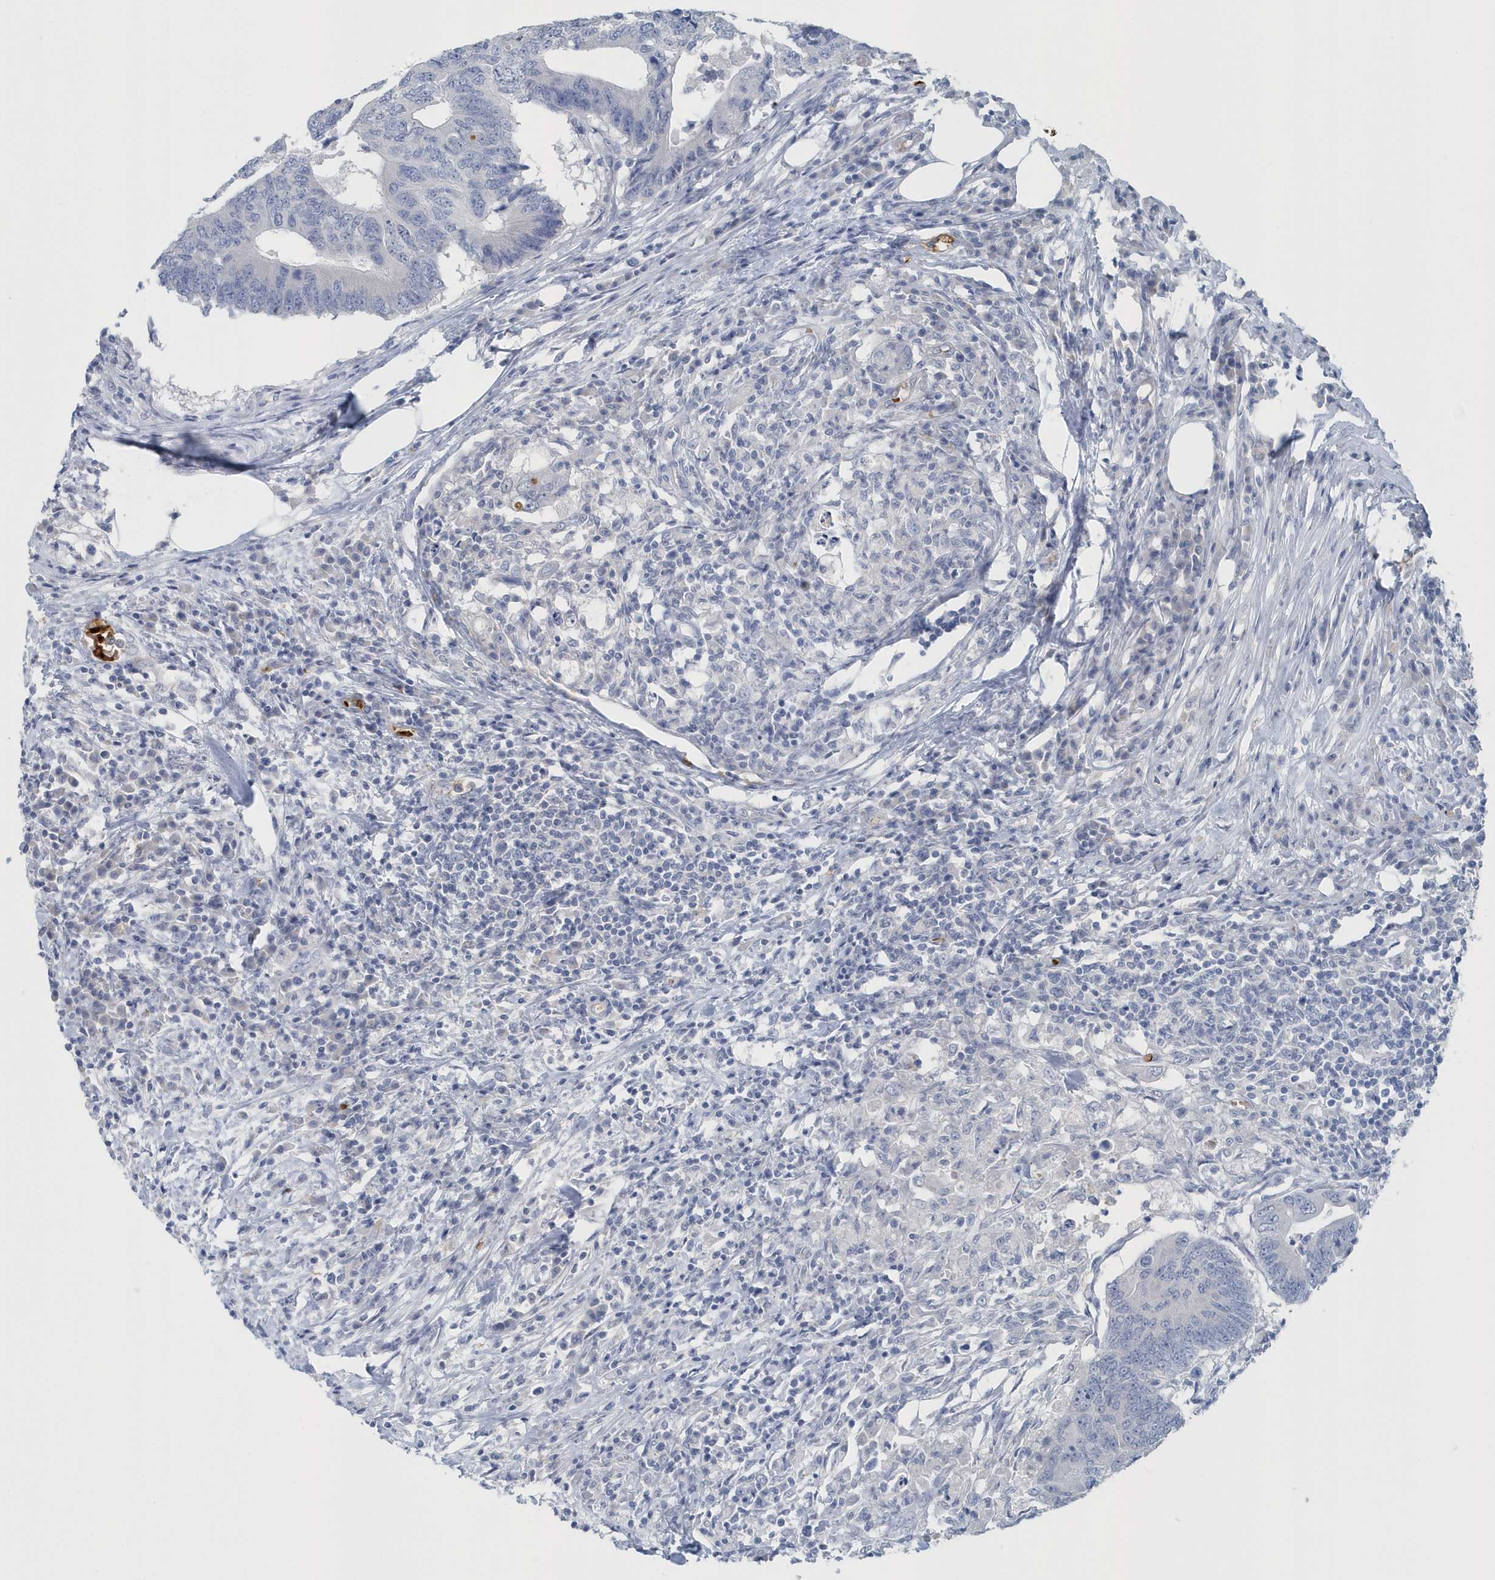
{"staining": {"intensity": "negative", "quantity": "none", "location": "none"}, "tissue": "colorectal cancer", "cell_type": "Tumor cells", "image_type": "cancer", "snomed": [{"axis": "morphology", "description": "Adenocarcinoma, NOS"}, {"axis": "topography", "description": "Colon"}], "caption": "Tumor cells show no significant positivity in colorectal adenocarcinoma.", "gene": "HBA2", "patient": {"sex": "male", "age": 71}}